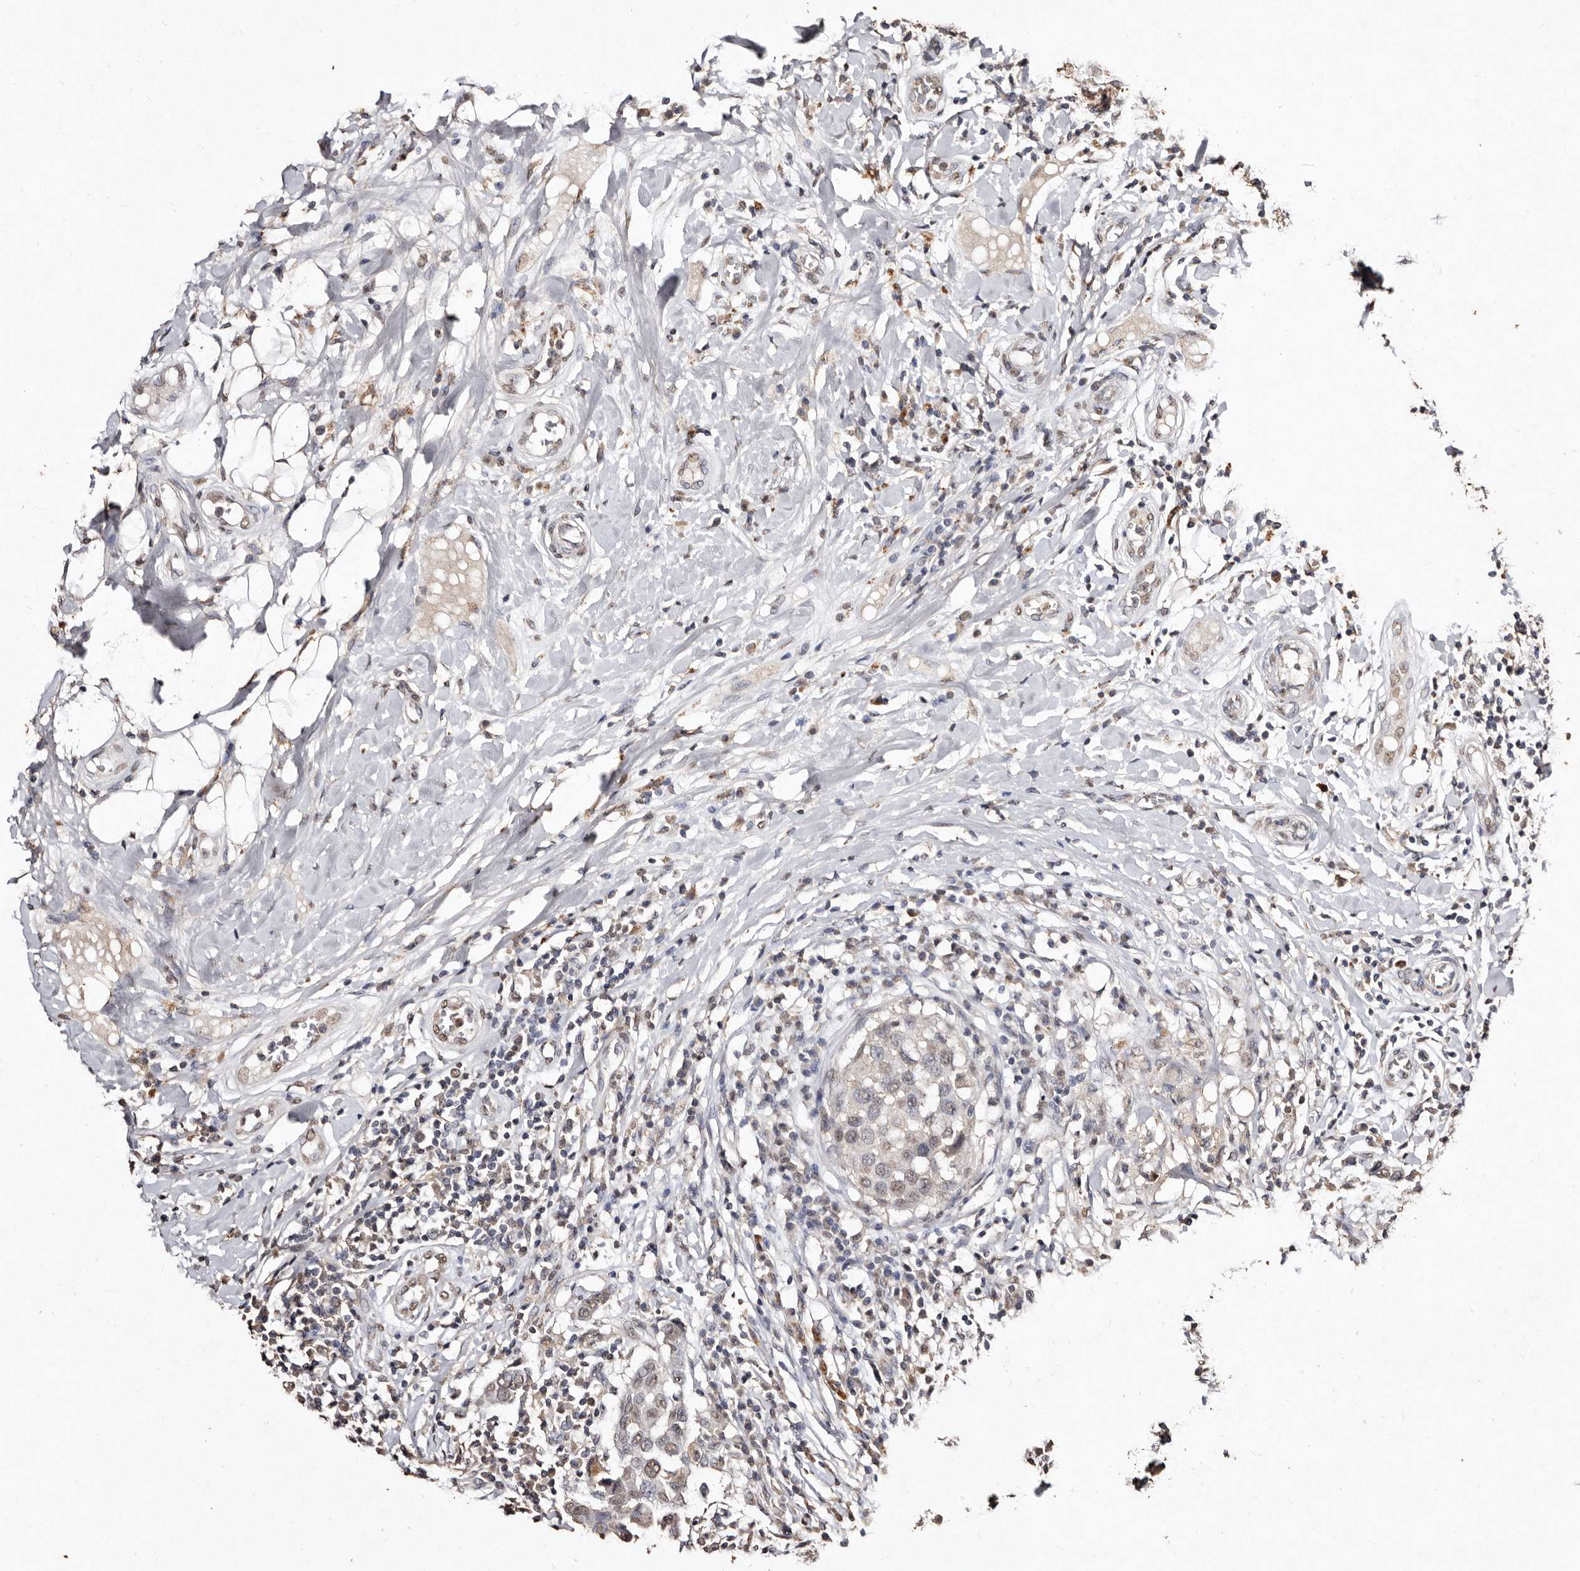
{"staining": {"intensity": "moderate", "quantity": ">75%", "location": "nuclear"}, "tissue": "breast cancer", "cell_type": "Tumor cells", "image_type": "cancer", "snomed": [{"axis": "morphology", "description": "Duct carcinoma"}, {"axis": "topography", "description": "Breast"}], "caption": "Human breast cancer stained with a brown dye exhibits moderate nuclear positive positivity in approximately >75% of tumor cells.", "gene": "ERBB4", "patient": {"sex": "female", "age": 27}}